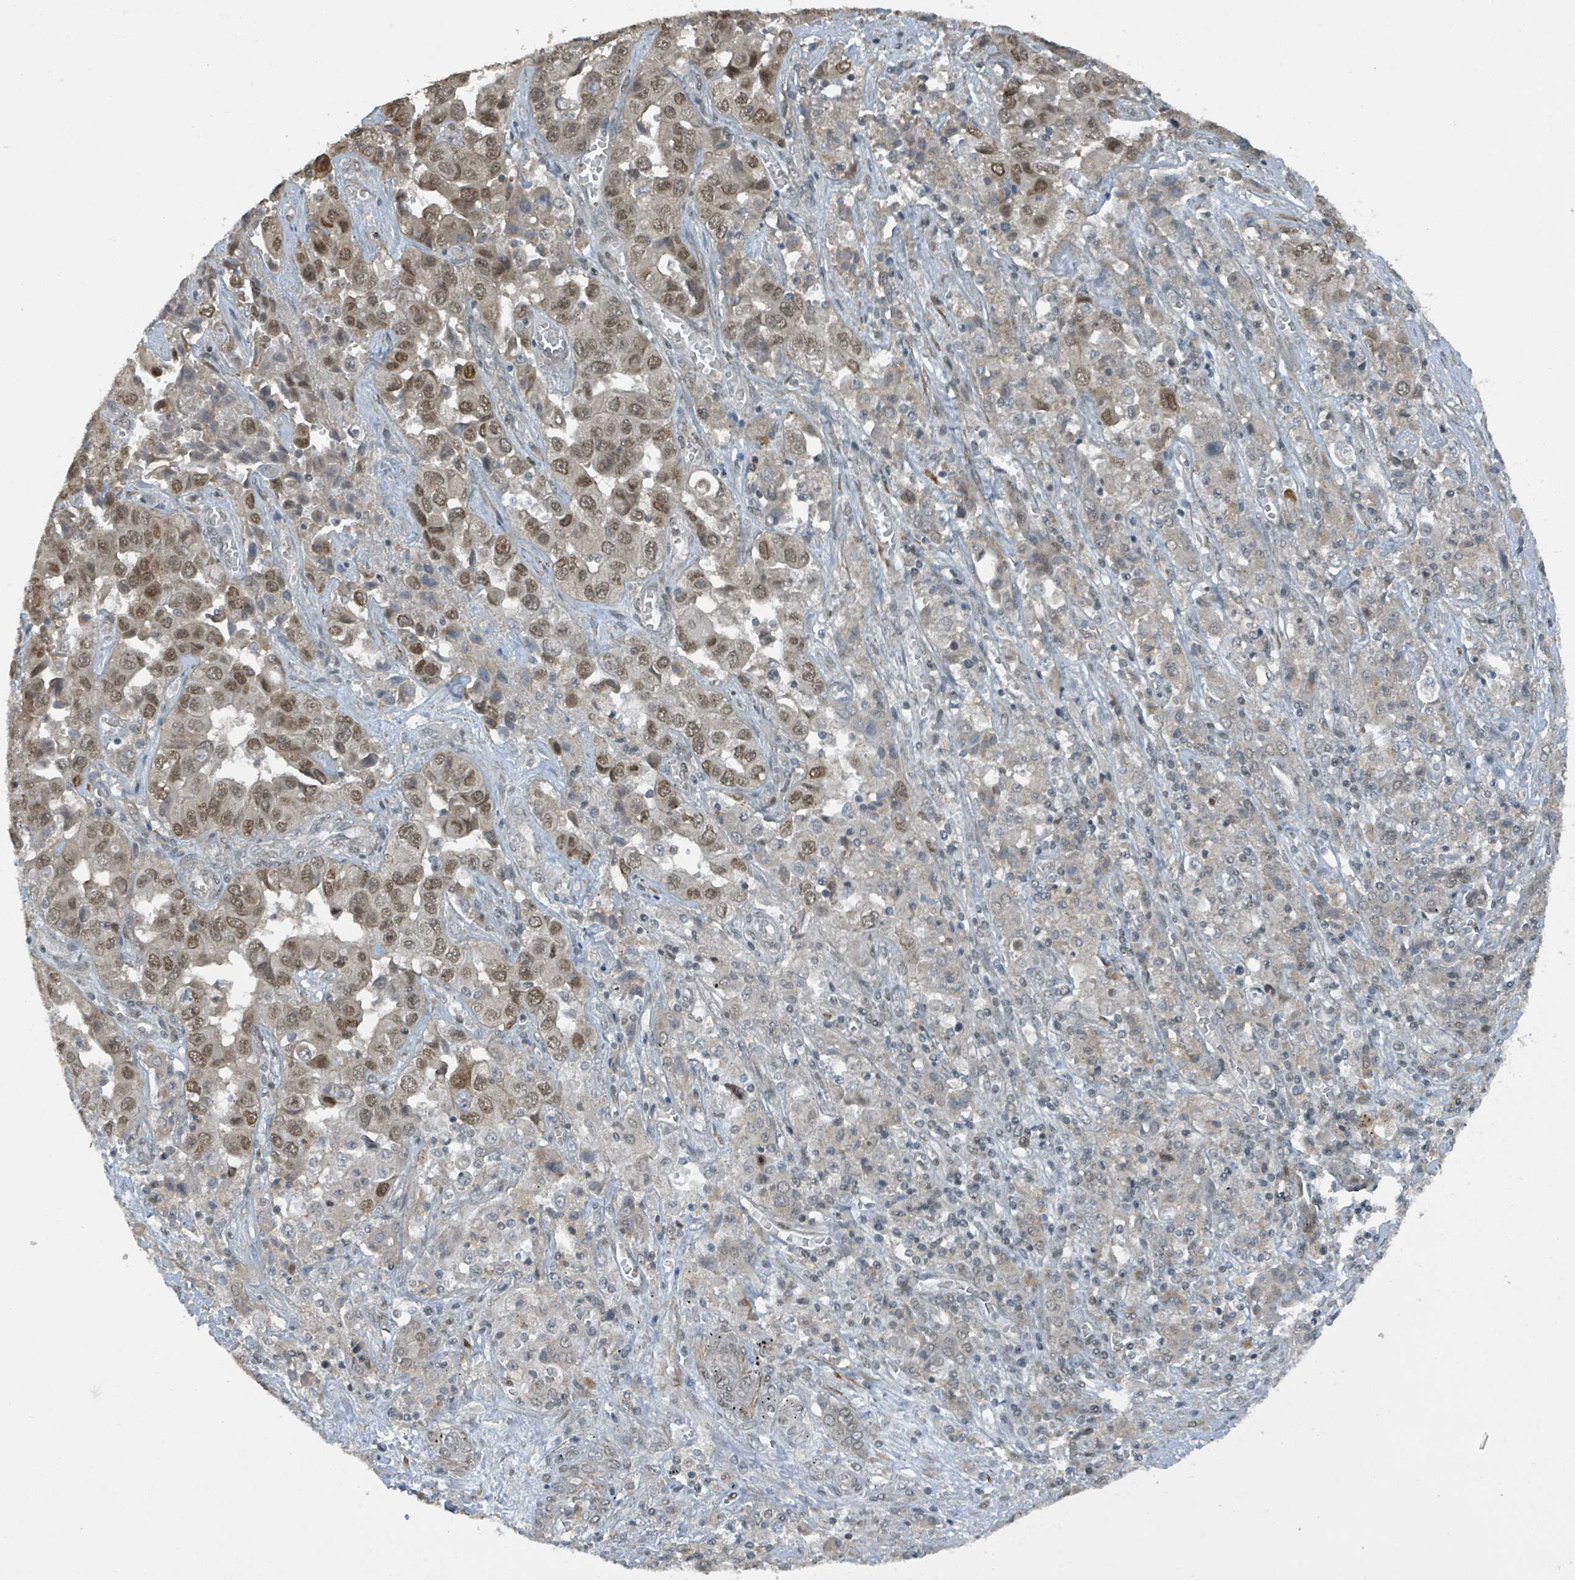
{"staining": {"intensity": "moderate", "quantity": ">75%", "location": "nuclear"}, "tissue": "liver cancer", "cell_type": "Tumor cells", "image_type": "cancer", "snomed": [{"axis": "morphology", "description": "Cholangiocarcinoma"}, {"axis": "topography", "description": "Liver"}], "caption": "Immunohistochemistry (IHC) image of liver cholangiocarcinoma stained for a protein (brown), which displays medium levels of moderate nuclear expression in approximately >75% of tumor cells.", "gene": "PHIP", "patient": {"sex": "female", "age": 52}}